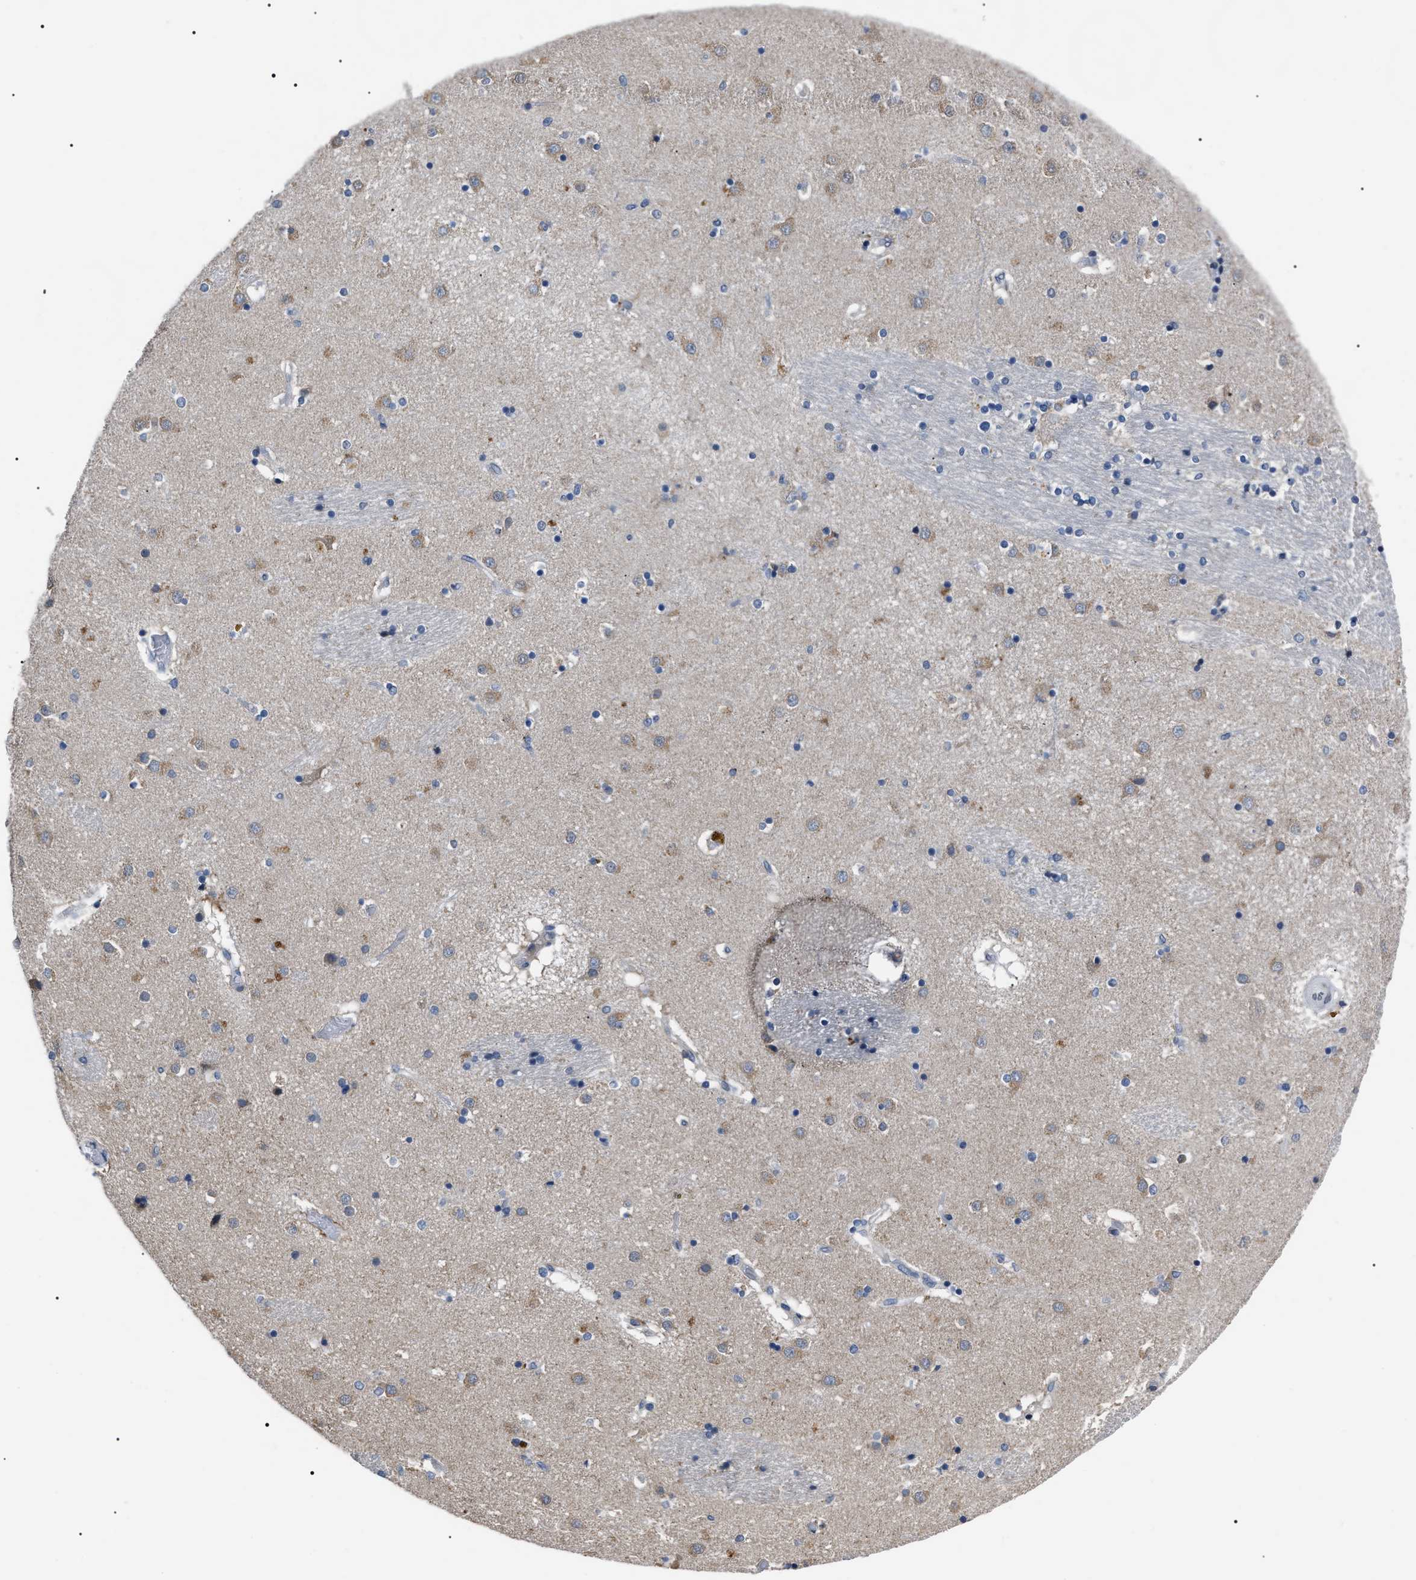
{"staining": {"intensity": "negative", "quantity": "none", "location": "none"}, "tissue": "caudate", "cell_type": "Glial cells", "image_type": "normal", "snomed": [{"axis": "morphology", "description": "Normal tissue, NOS"}, {"axis": "topography", "description": "Lateral ventricle wall"}], "caption": "Immunohistochemistry histopathology image of benign human caudate stained for a protein (brown), which displays no staining in glial cells. Brightfield microscopy of immunohistochemistry (IHC) stained with DAB (3,3'-diaminobenzidine) (brown) and hematoxylin (blue), captured at high magnification.", "gene": "LRRC14", "patient": {"sex": "male", "age": 70}}